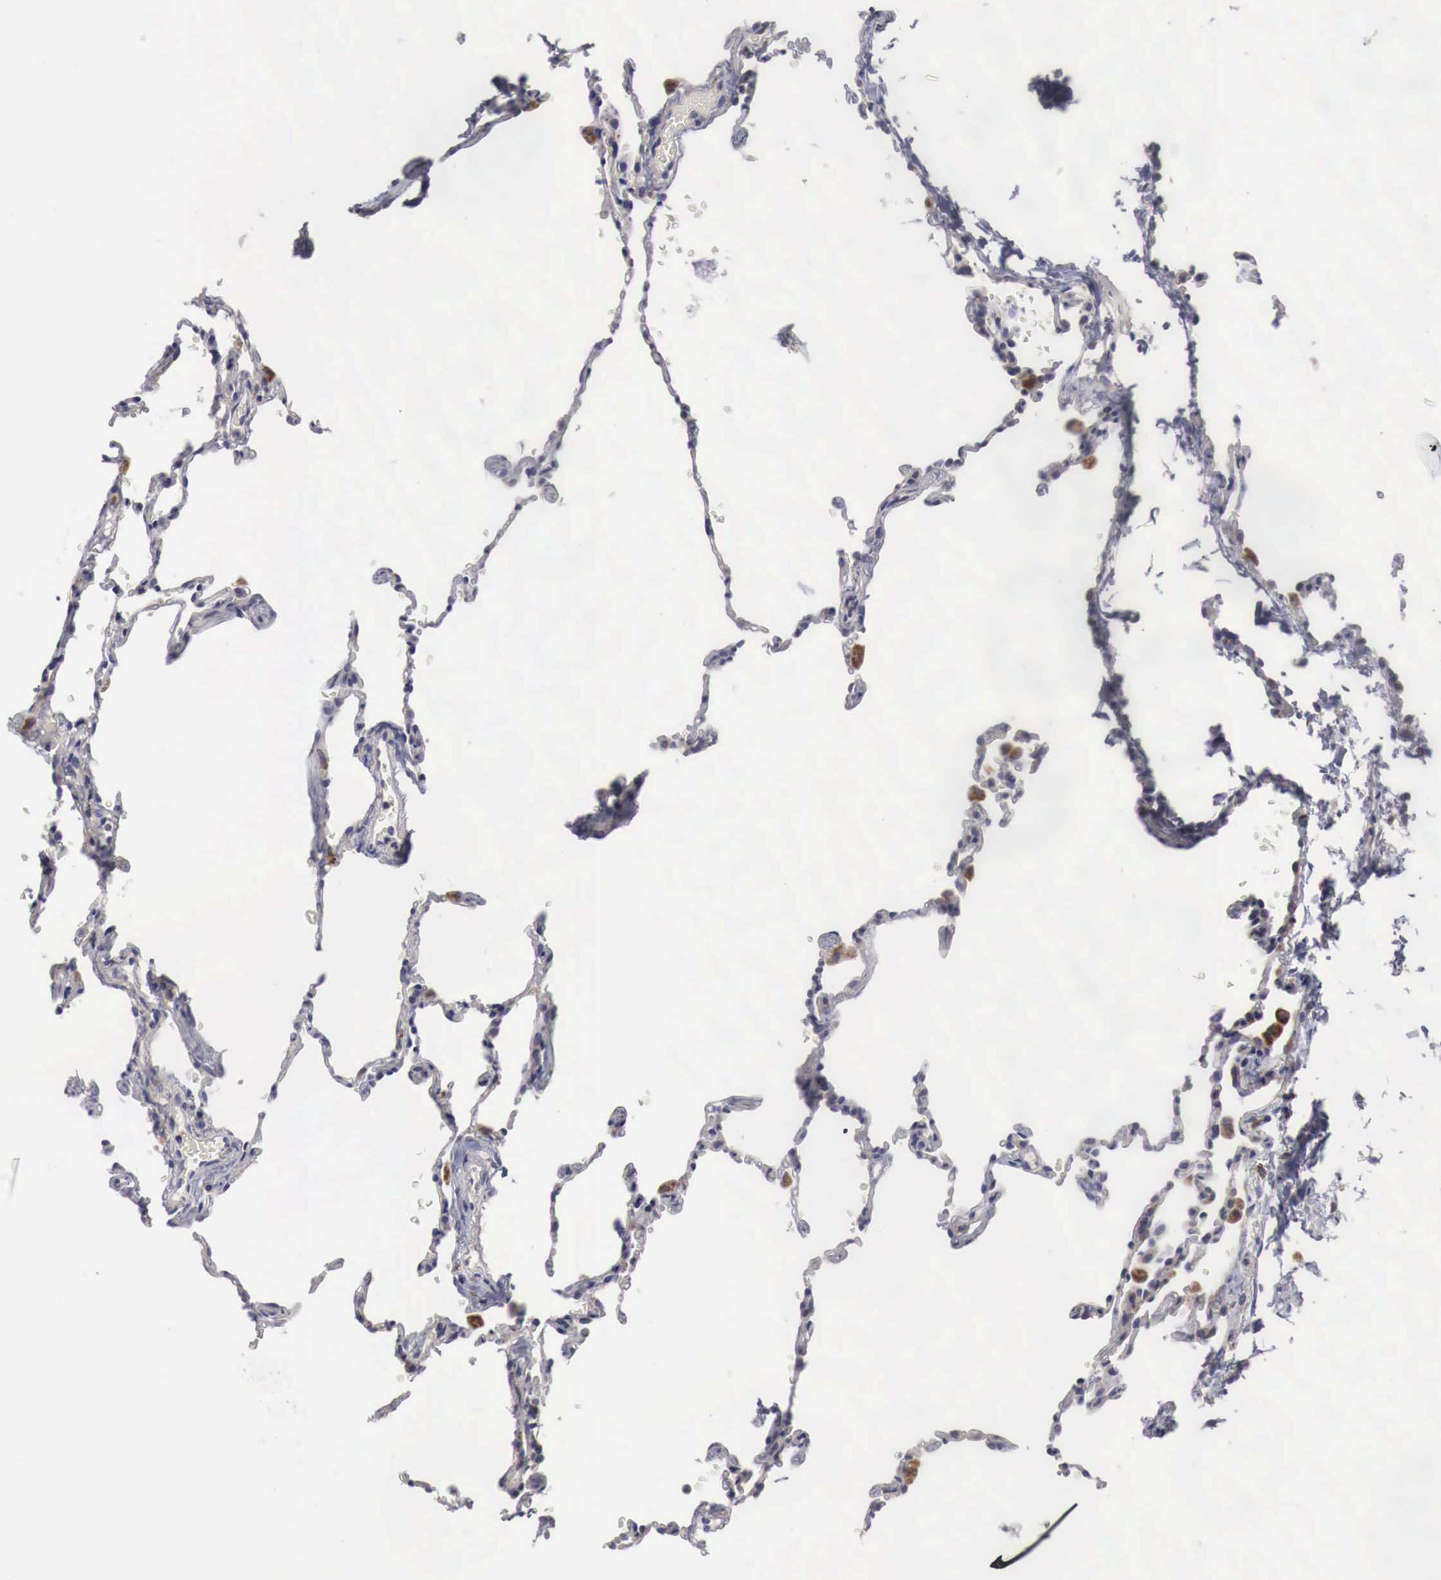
{"staining": {"intensity": "negative", "quantity": "none", "location": "none"}, "tissue": "lung", "cell_type": "Alveolar cells", "image_type": "normal", "snomed": [{"axis": "morphology", "description": "Normal tissue, NOS"}, {"axis": "topography", "description": "Lung"}], "caption": "There is no significant positivity in alveolar cells of lung. (Immunohistochemistry (ihc), brightfield microscopy, high magnification).", "gene": "XPNPEP3", "patient": {"sex": "female", "age": 61}}